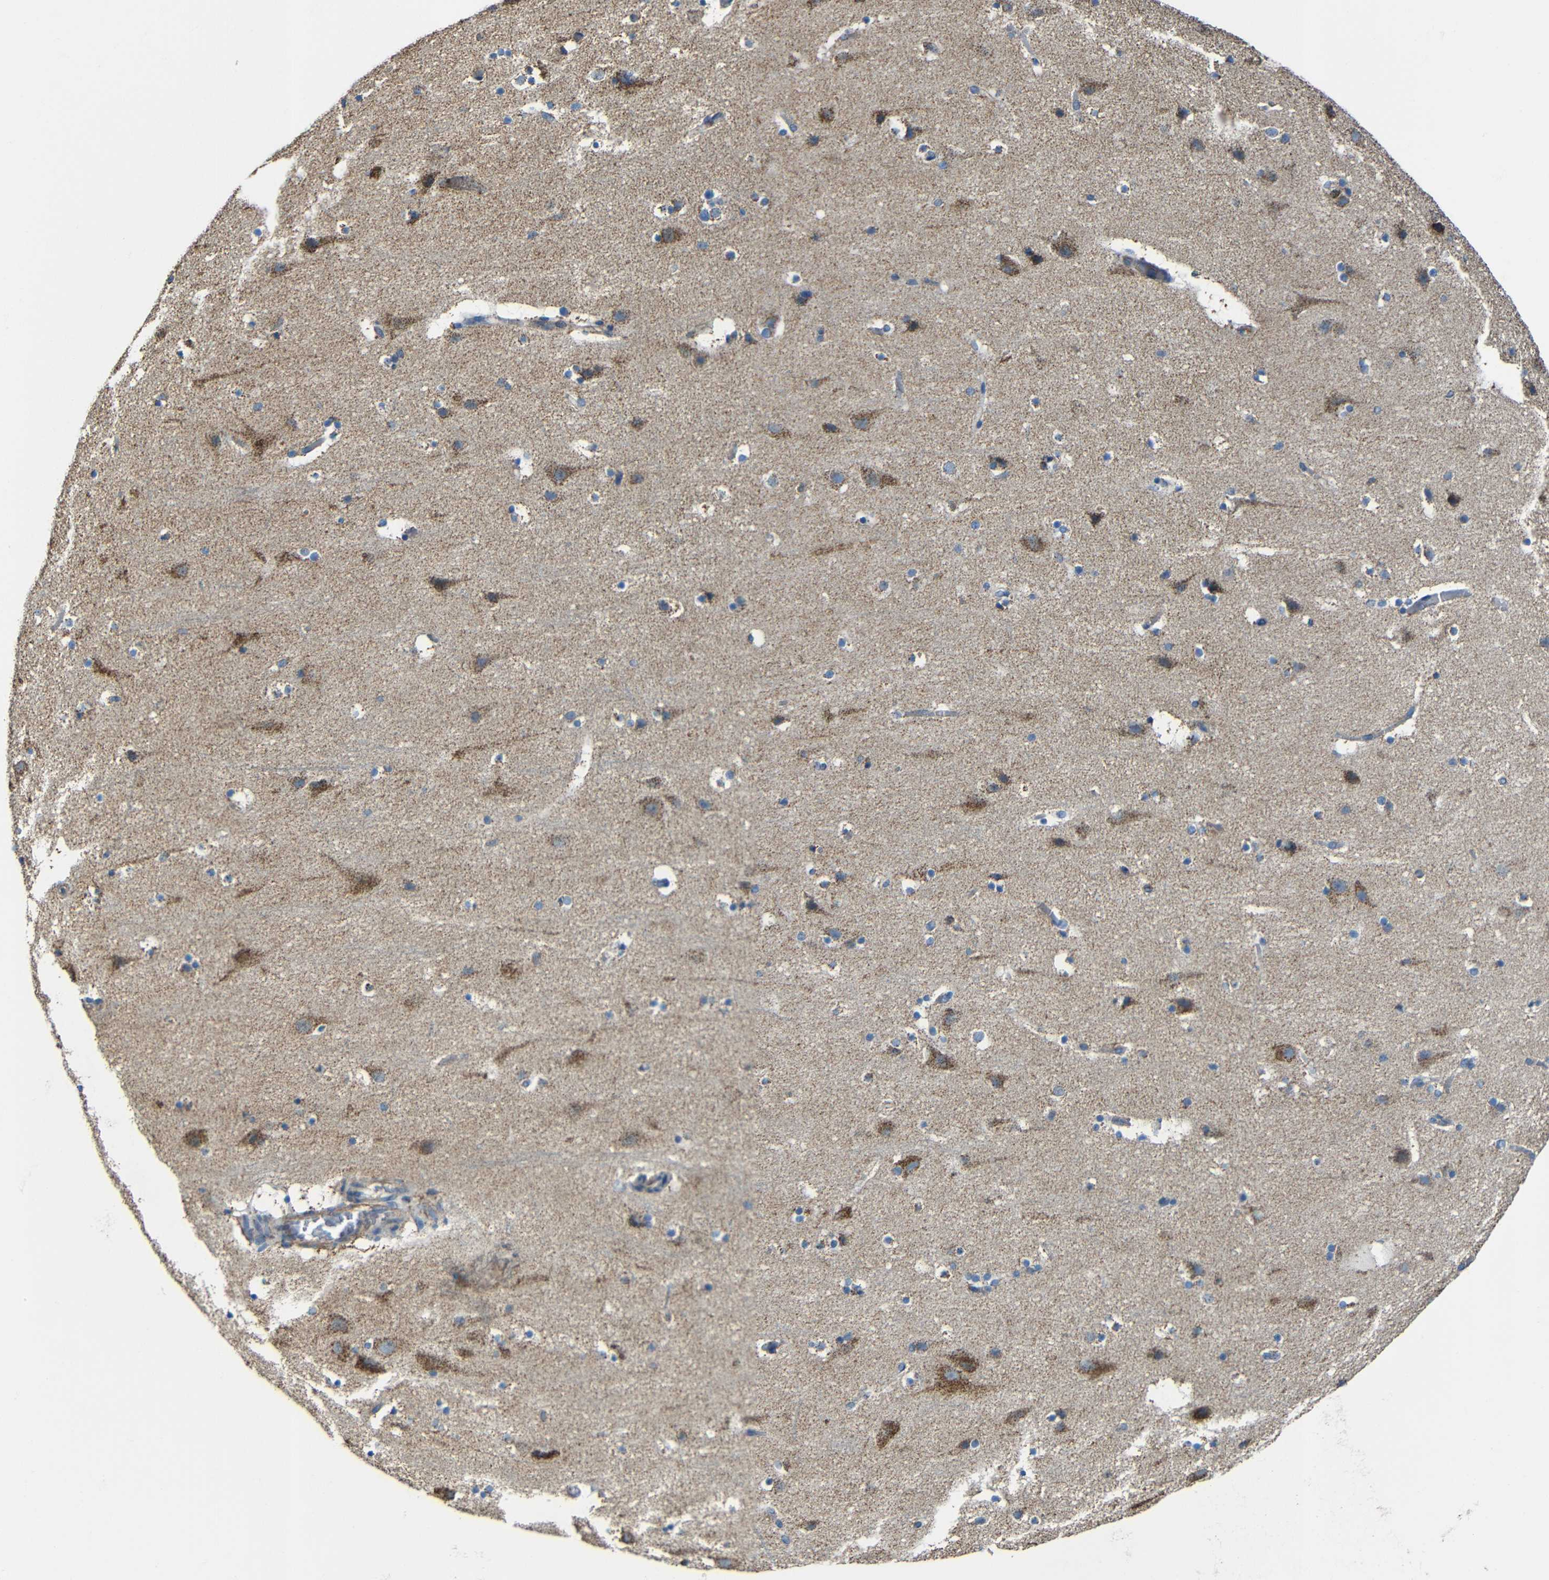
{"staining": {"intensity": "weak", "quantity": ">75%", "location": "cytoplasmic/membranous"}, "tissue": "cerebral cortex", "cell_type": "Endothelial cells", "image_type": "normal", "snomed": [{"axis": "morphology", "description": "Normal tissue, NOS"}, {"axis": "topography", "description": "Cerebral cortex"}], "caption": "Immunohistochemical staining of benign human cerebral cortex shows >75% levels of weak cytoplasmic/membranous protein expression in about >75% of endothelial cells. The protein of interest is shown in brown color, while the nuclei are stained blue.", "gene": "INTS6L", "patient": {"sex": "male", "age": 45}}